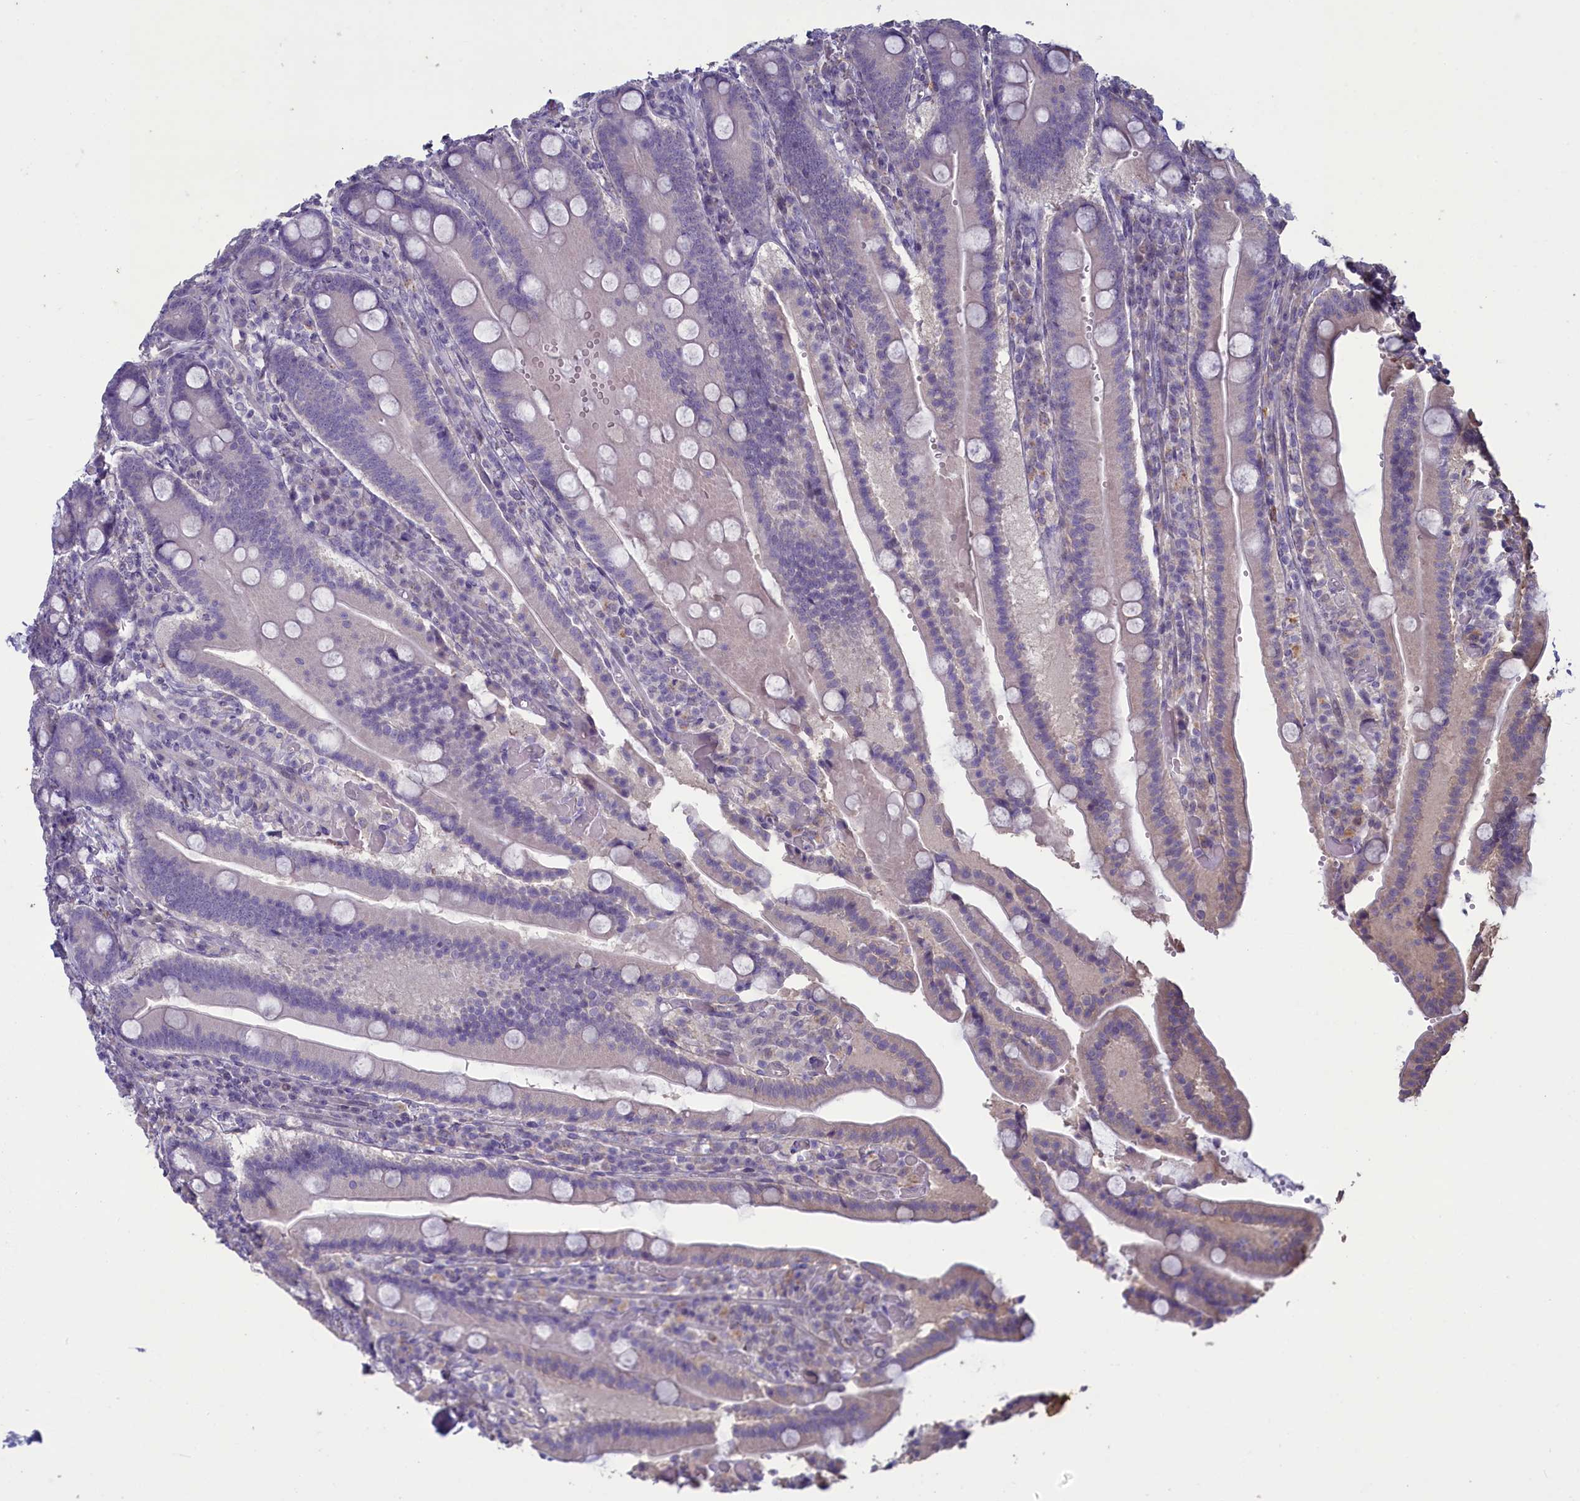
{"staining": {"intensity": "negative", "quantity": "none", "location": "none"}, "tissue": "duodenum", "cell_type": "Glandular cells", "image_type": "normal", "snomed": [{"axis": "morphology", "description": "Normal tissue, NOS"}, {"axis": "topography", "description": "Duodenum"}], "caption": "This is an IHC micrograph of normal human duodenum. There is no positivity in glandular cells.", "gene": "ATF7IP2", "patient": {"sex": "female", "age": 62}}